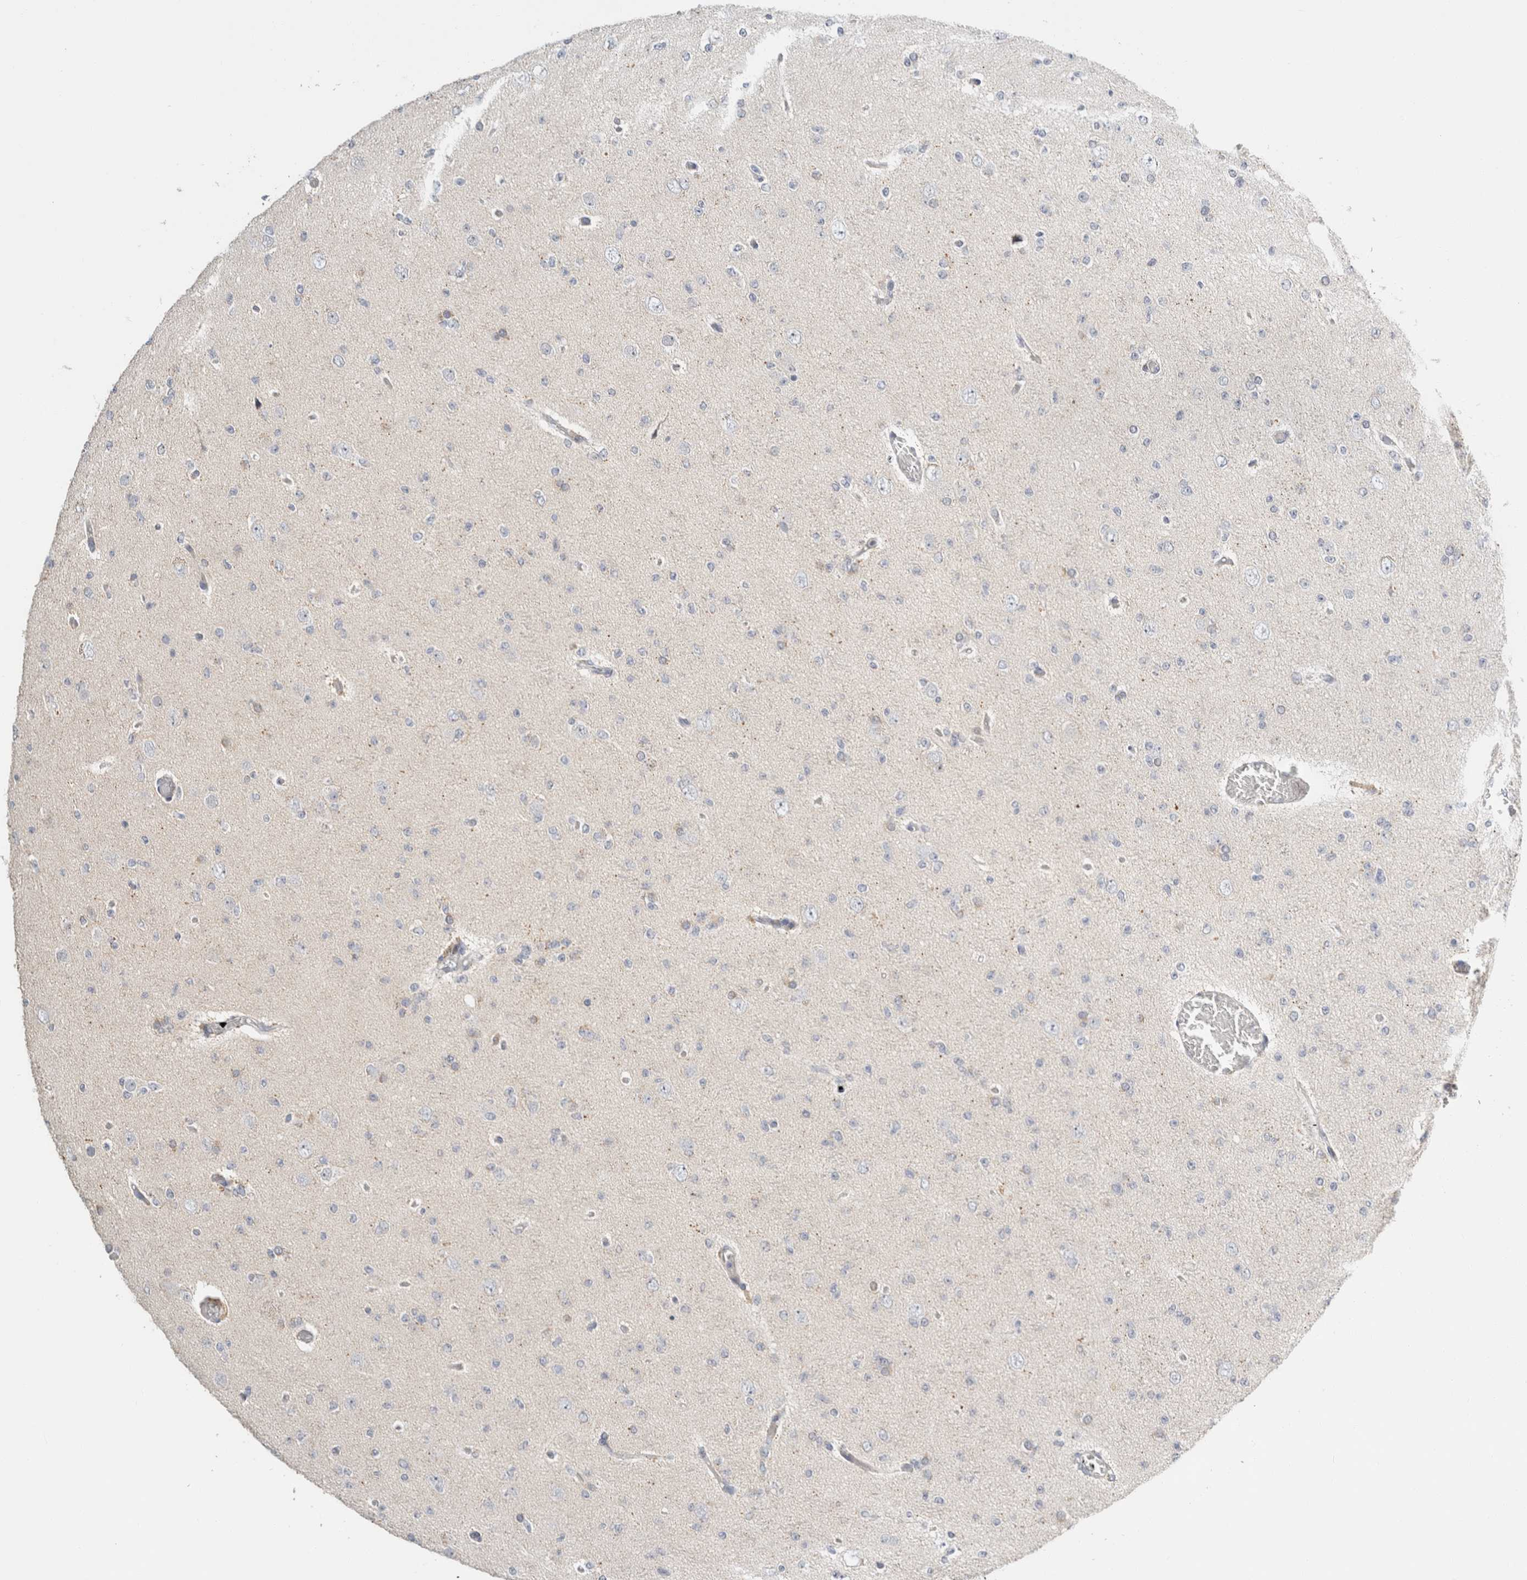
{"staining": {"intensity": "negative", "quantity": "none", "location": "none"}, "tissue": "glioma", "cell_type": "Tumor cells", "image_type": "cancer", "snomed": [{"axis": "morphology", "description": "Glioma, malignant, Low grade"}, {"axis": "topography", "description": "Brain"}], "caption": "Immunohistochemistry (IHC) of human glioma displays no staining in tumor cells. (IHC, brightfield microscopy, high magnification).", "gene": "CRAT", "patient": {"sex": "female", "age": 22}}